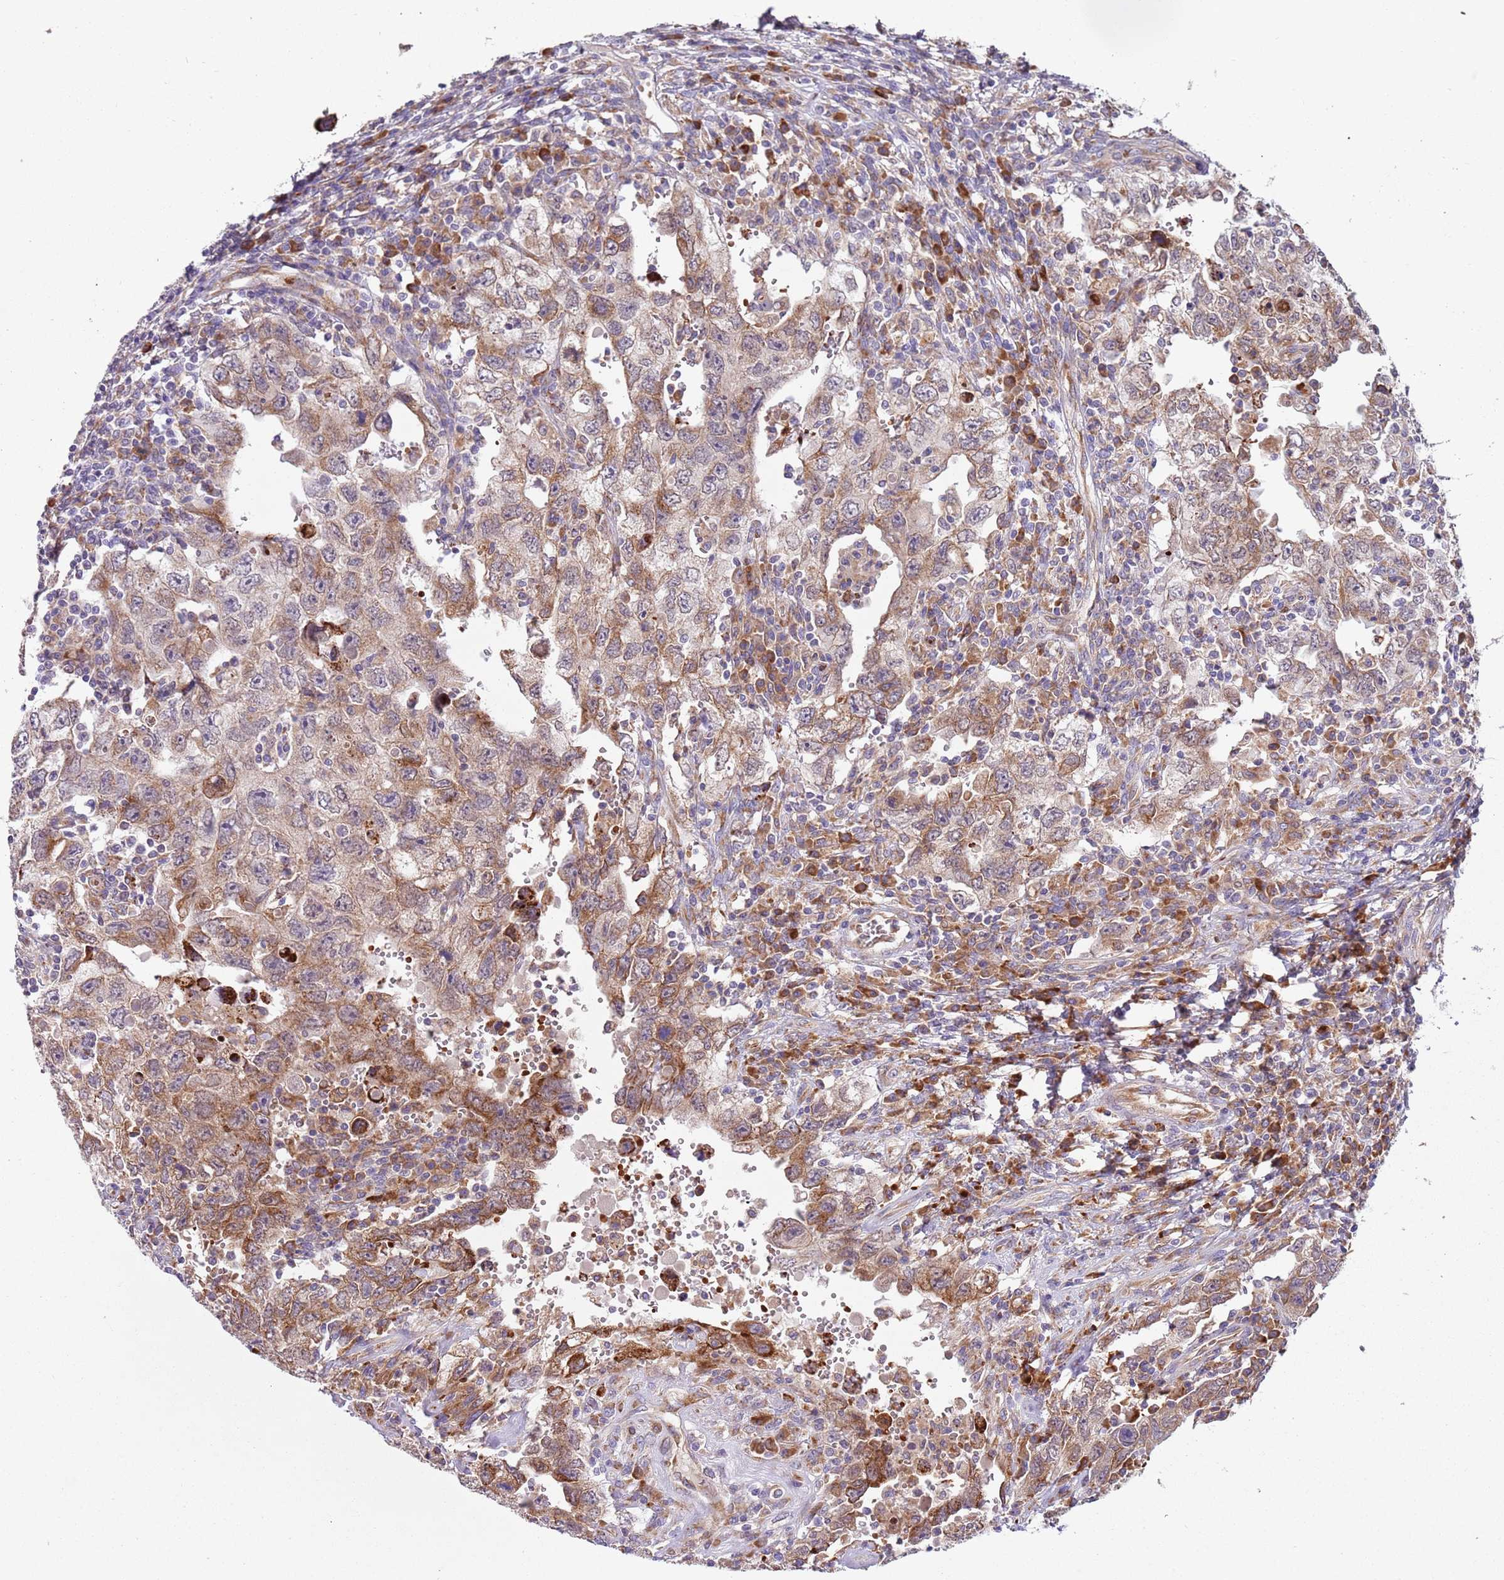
{"staining": {"intensity": "moderate", "quantity": ">75%", "location": "cytoplasmic/membranous"}, "tissue": "testis cancer", "cell_type": "Tumor cells", "image_type": "cancer", "snomed": [{"axis": "morphology", "description": "Carcinoma, Embryonal, NOS"}, {"axis": "topography", "description": "Testis"}], "caption": "Immunohistochemistry staining of testis cancer, which displays medium levels of moderate cytoplasmic/membranous expression in about >75% of tumor cells indicating moderate cytoplasmic/membranous protein expression. The staining was performed using DAB (brown) for protein detection and nuclei were counterstained in hematoxylin (blue).", "gene": "VWCE", "patient": {"sex": "male", "age": 26}}